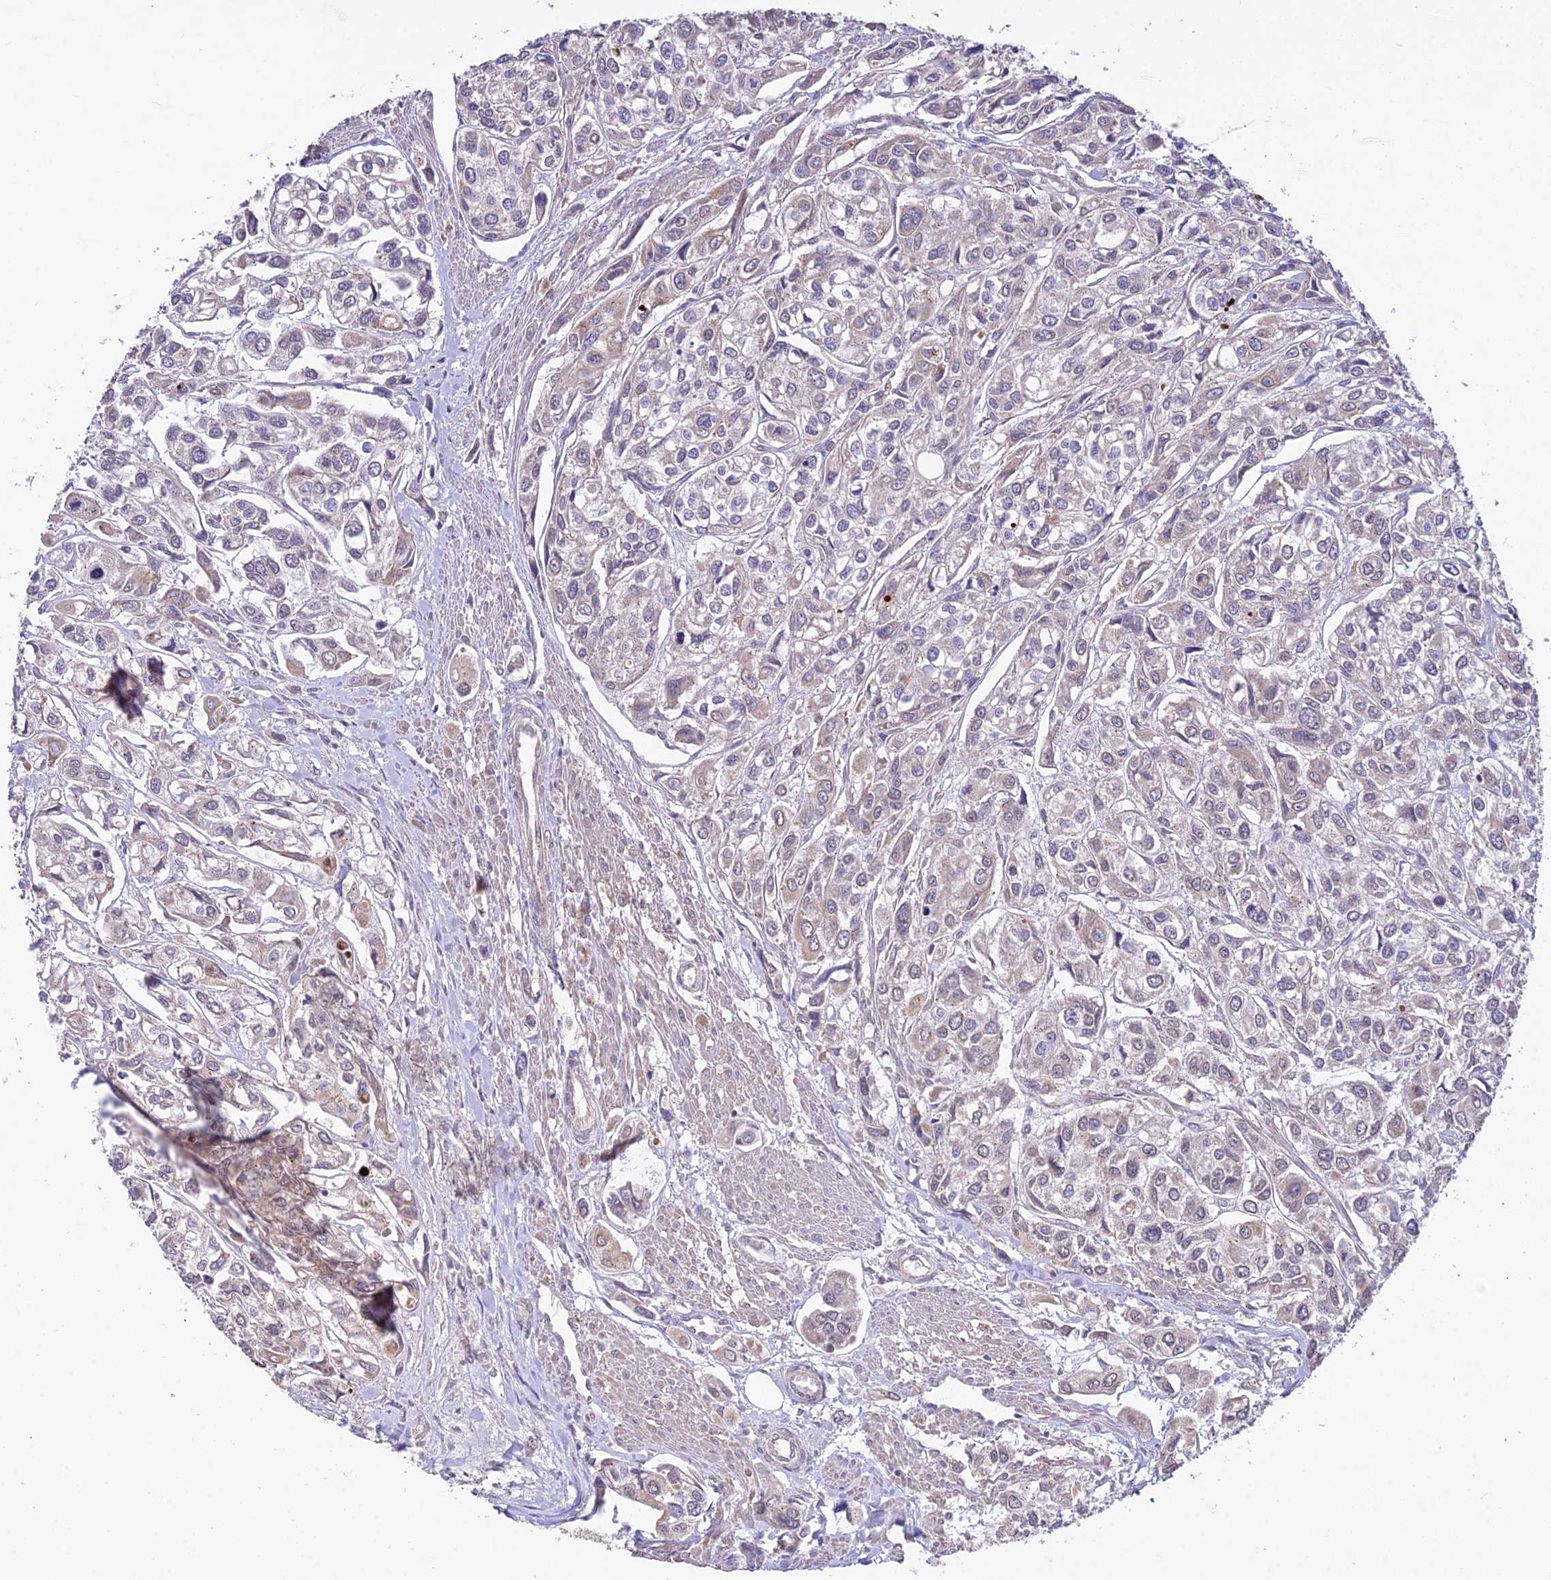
{"staining": {"intensity": "weak", "quantity": "<25%", "location": "cytoplasmic/membranous"}, "tissue": "urothelial cancer", "cell_type": "Tumor cells", "image_type": "cancer", "snomed": [{"axis": "morphology", "description": "Urothelial carcinoma, High grade"}, {"axis": "topography", "description": "Urinary bladder"}], "caption": "IHC of urothelial cancer exhibits no expression in tumor cells. (Brightfield microscopy of DAB (3,3'-diaminobenzidine) immunohistochemistry (IHC) at high magnification).", "gene": "PGK1", "patient": {"sex": "male", "age": 67}}